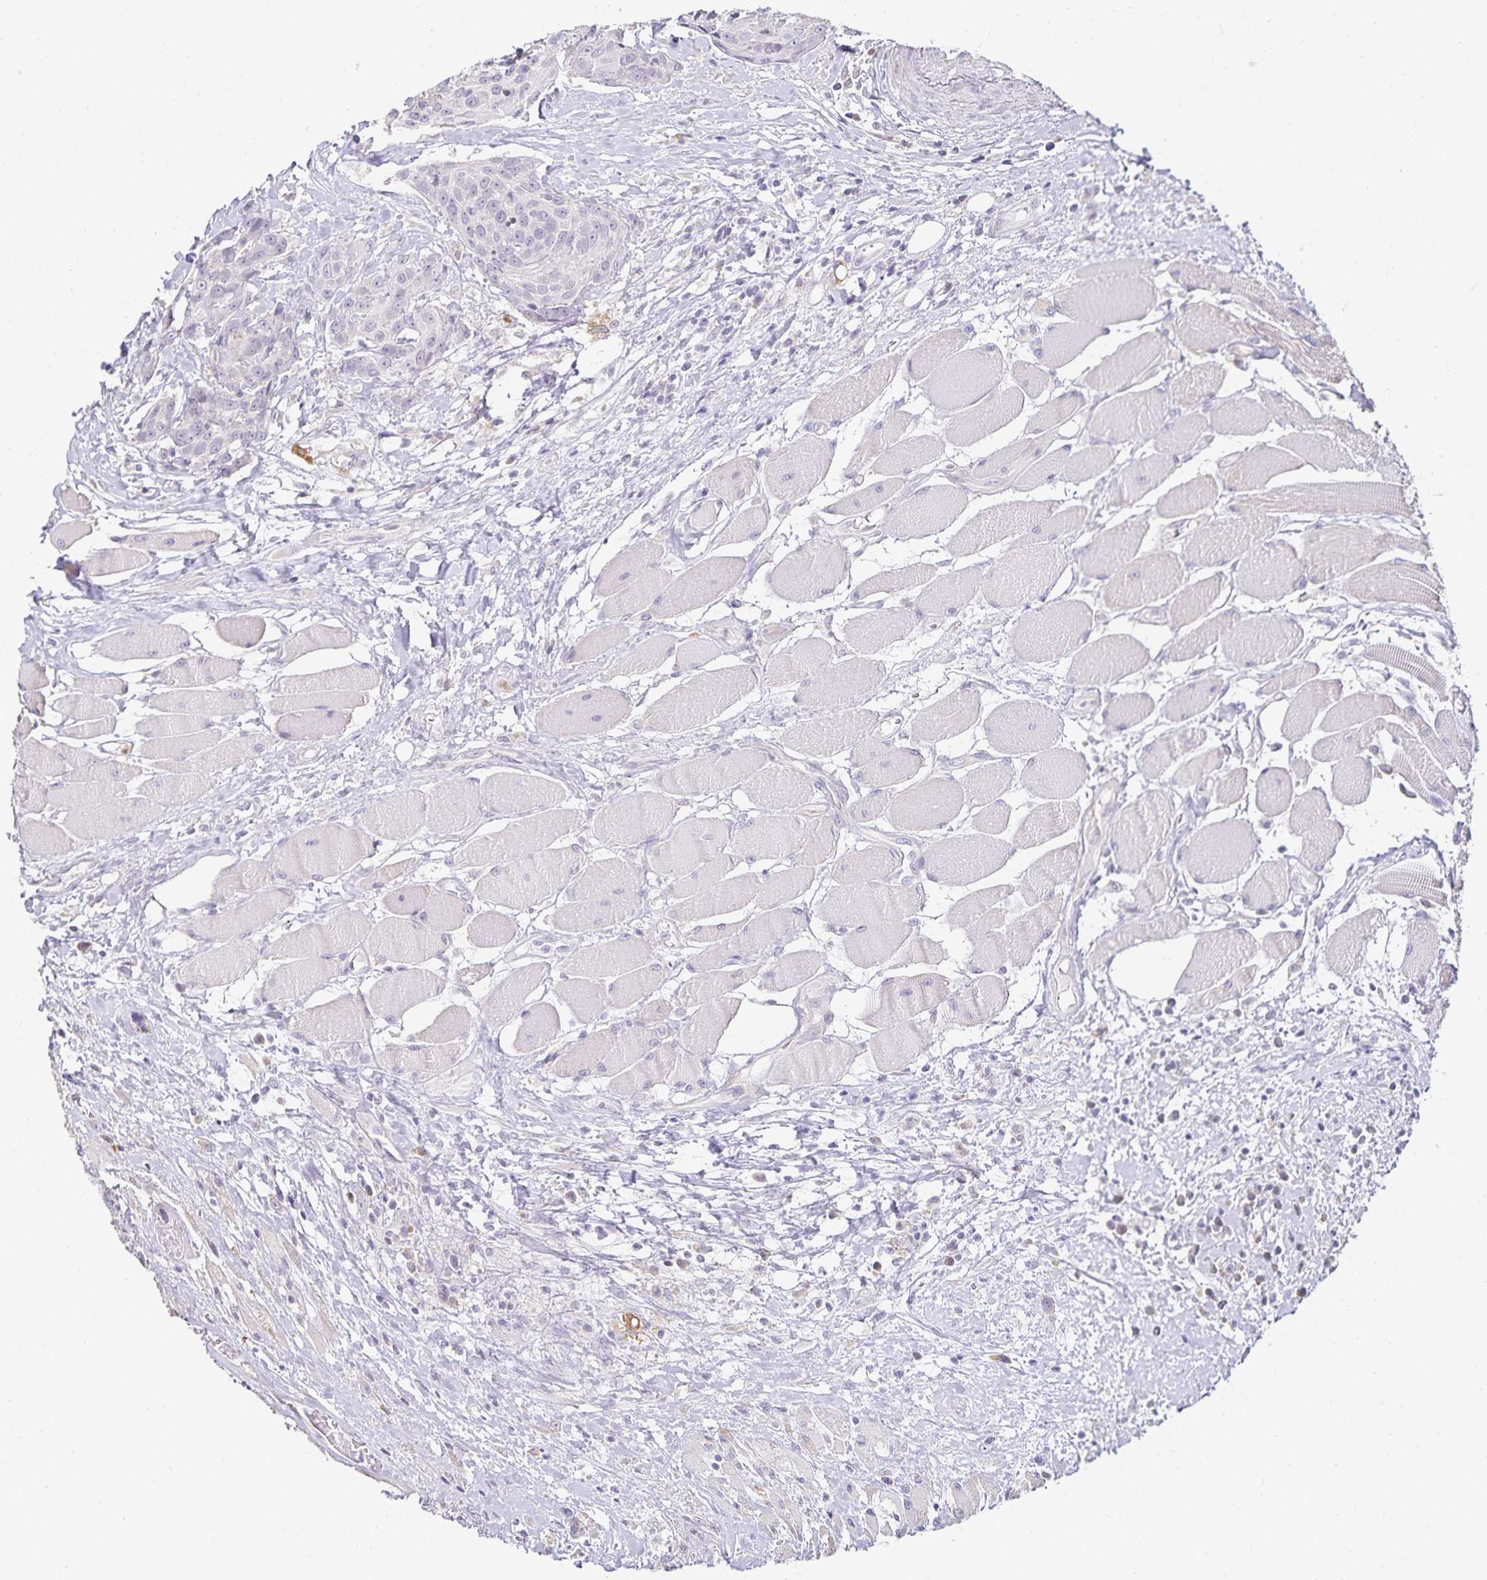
{"staining": {"intensity": "negative", "quantity": "none", "location": "none"}, "tissue": "head and neck cancer", "cell_type": "Tumor cells", "image_type": "cancer", "snomed": [{"axis": "morphology", "description": "Squamous cell carcinoma, NOS"}, {"axis": "topography", "description": "Oral tissue"}, {"axis": "topography", "description": "Head-Neck"}], "caption": "IHC of squamous cell carcinoma (head and neck) reveals no positivity in tumor cells. (DAB (3,3'-diaminobenzidine) IHC visualized using brightfield microscopy, high magnification).", "gene": "GP2", "patient": {"sex": "male", "age": 64}}